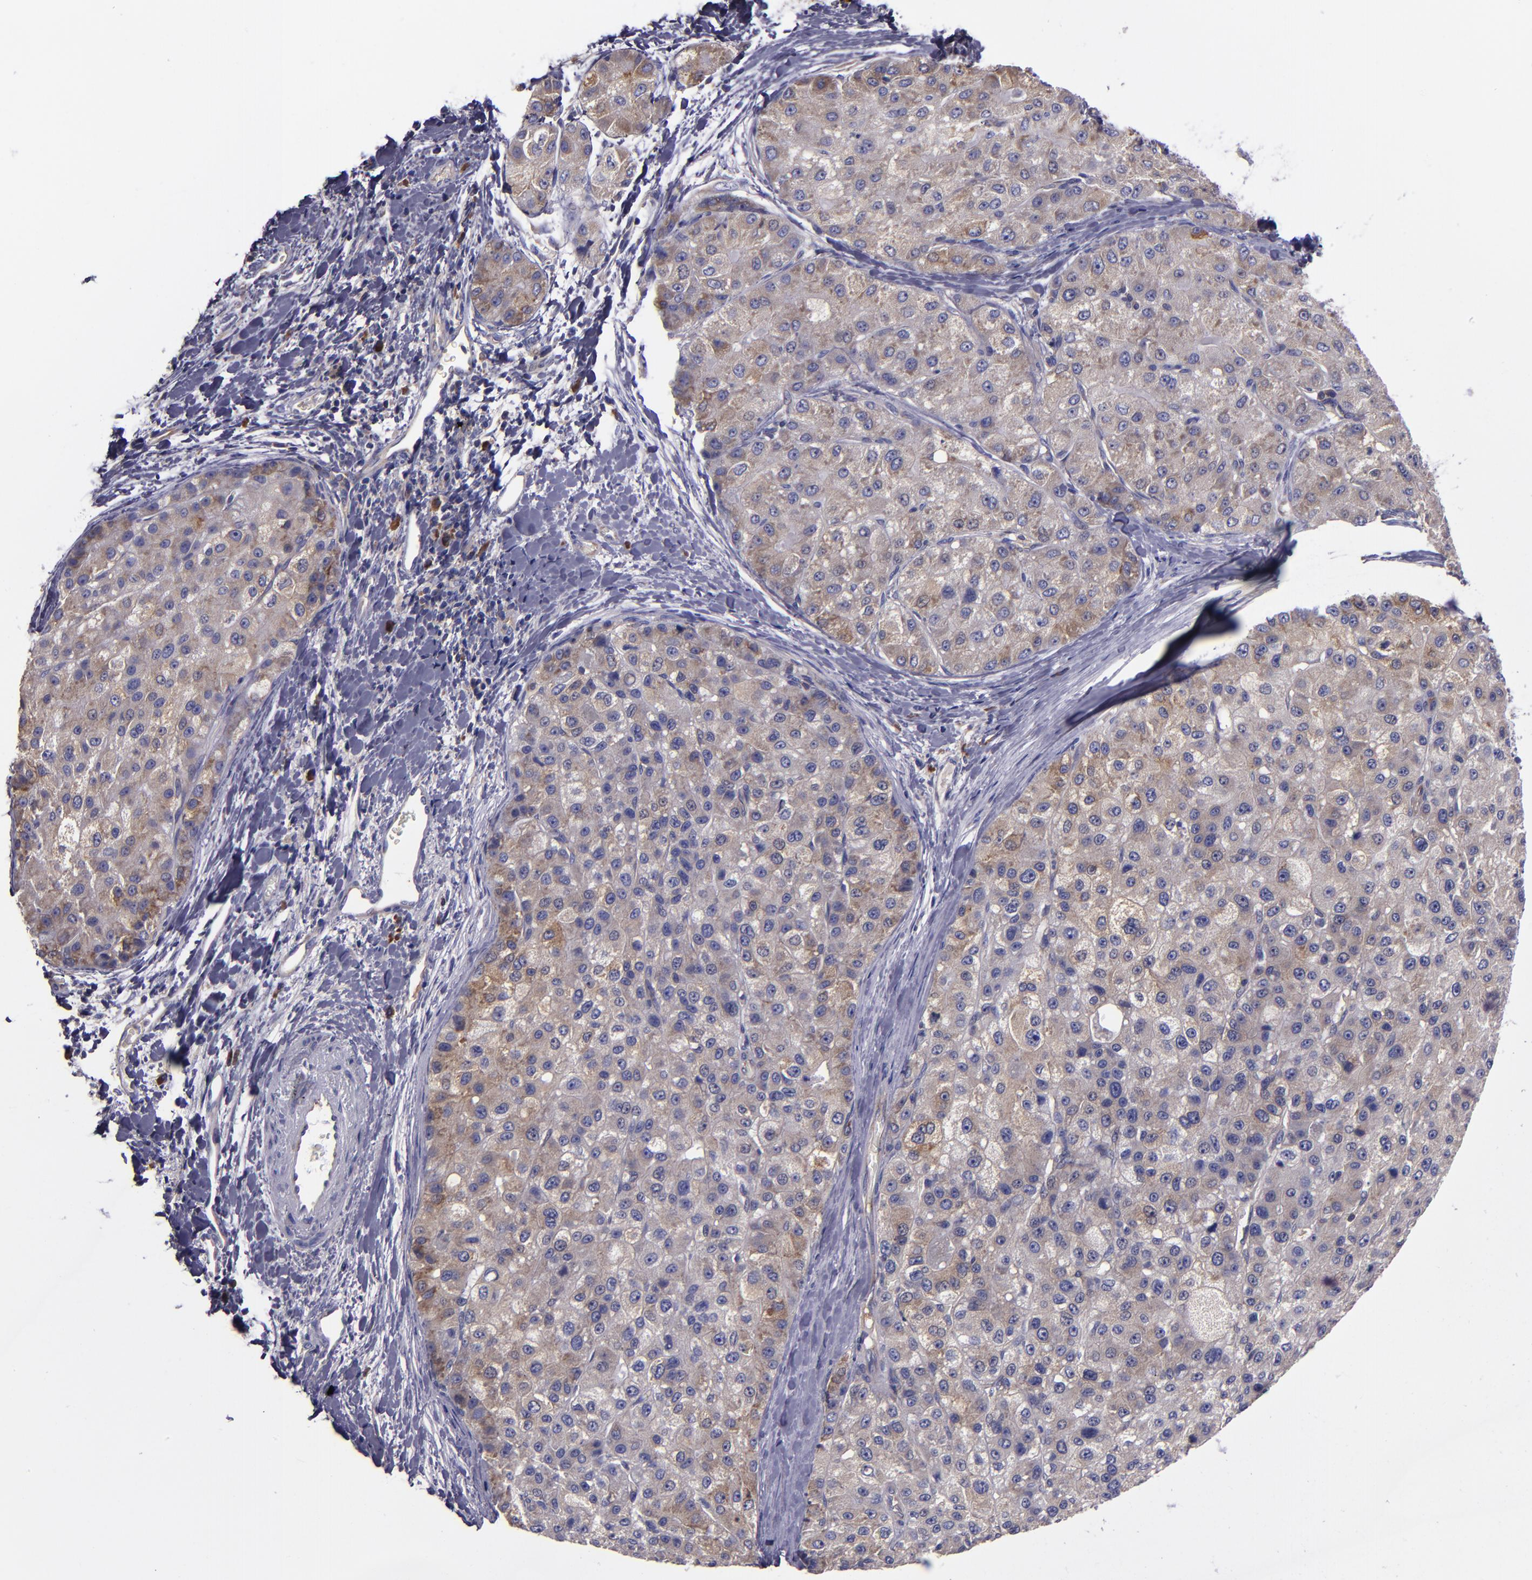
{"staining": {"intensity": "weak", "quantity": "25%-75%", "location": "cytoplasmic/membranous"}, "tissue": "liver cancer", "cell_type": "Tumor cells", "image_type": "cancer", "snomed": [{"axis": "morphology", "description": "Carcinoma, Hepatocellular, NOS"}, {"axis": "topography", "description": "Liver"}], "caption": "Immunohistochemical staining of human liver hepatocellular carcinoma reveals low levels of weak cytoplasmic/membranous staining in about 25%-75% of tumor cells.", "gene": "CARS1", "patient": {"sex": "male", "age": 80}}